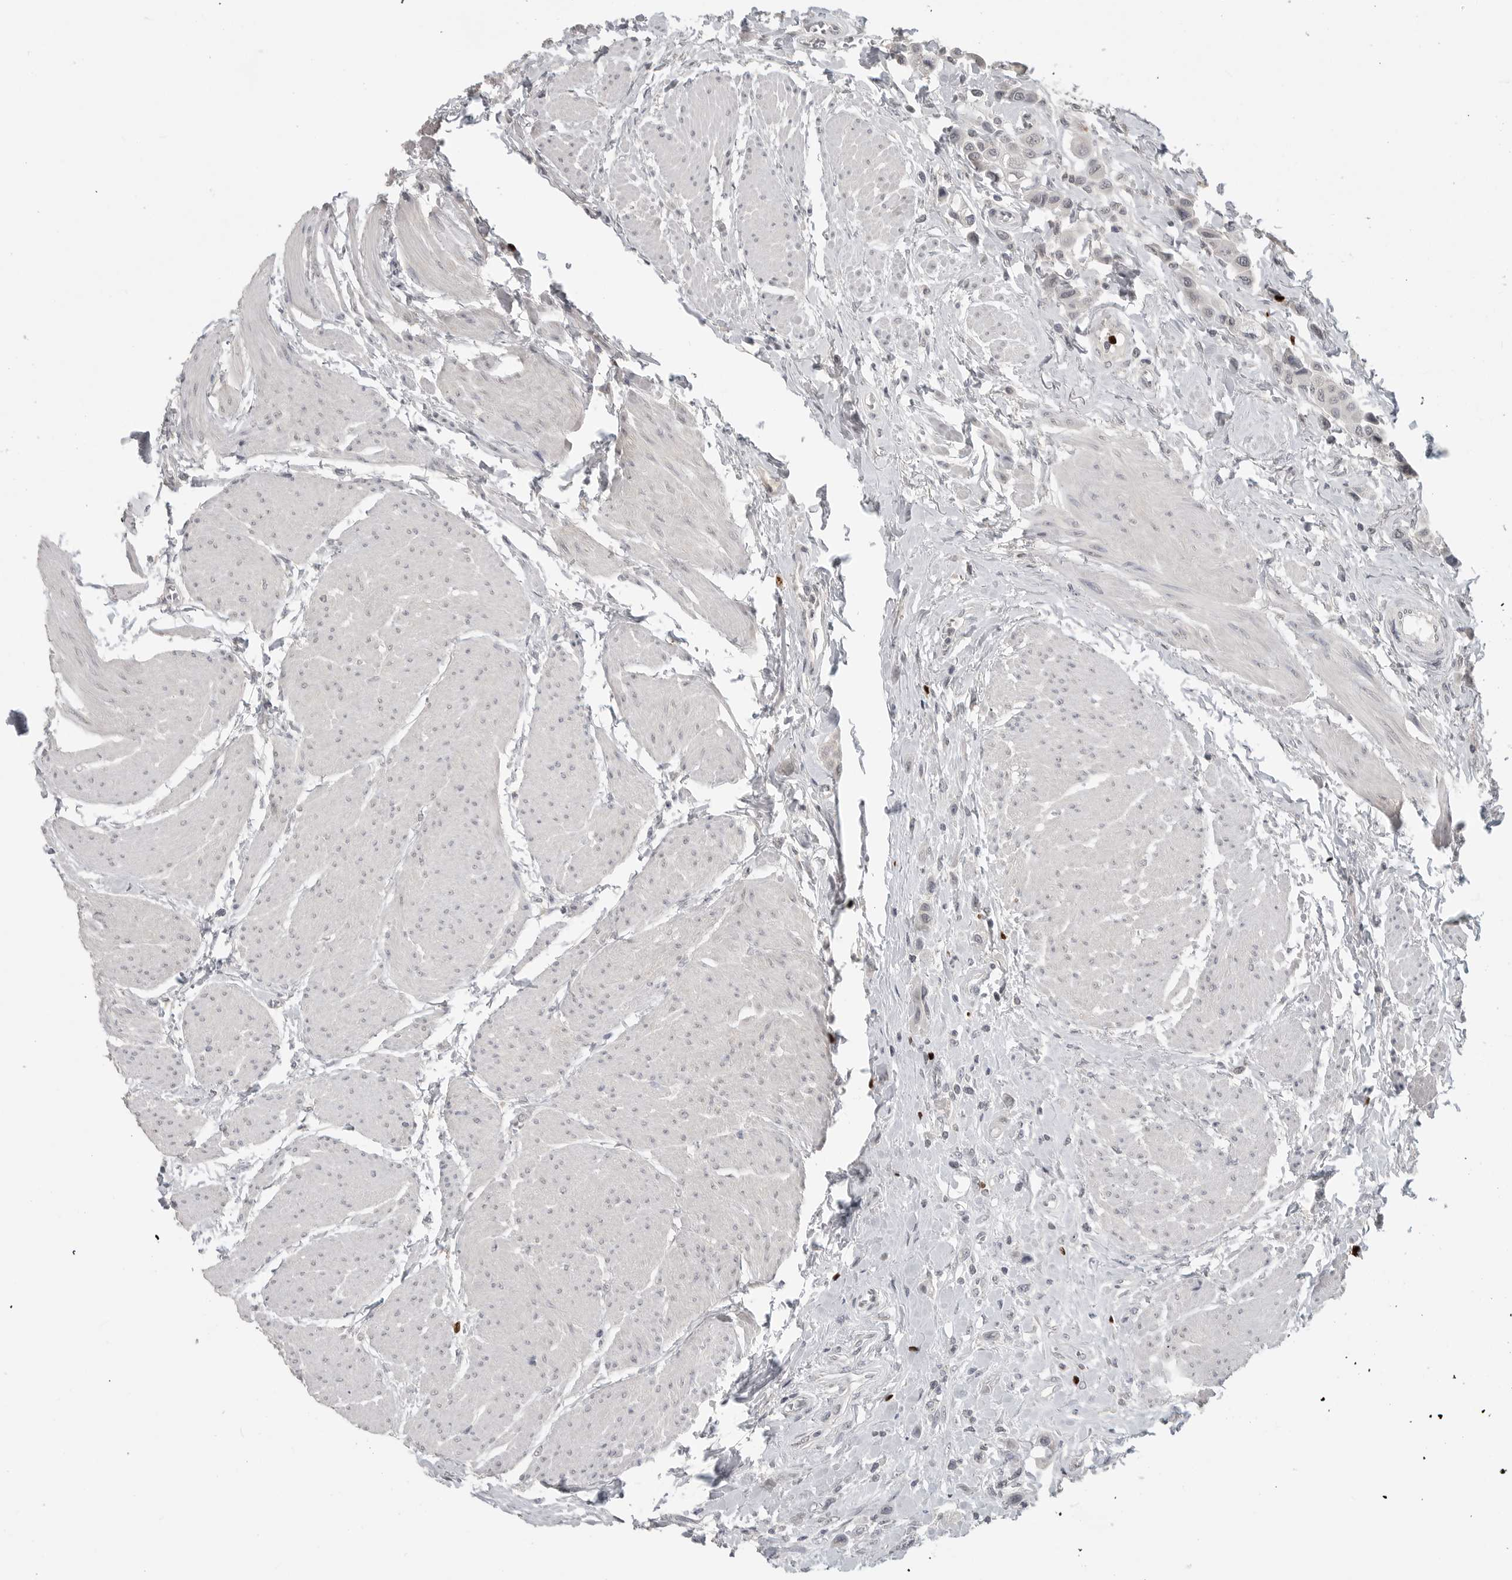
{"staining": {"intensity": "negative", "quantity": "none", "location": "none"}, "tissue": "urothelial cancer", "cell_type": "Tumor cells", "image_type": "cancer", "snomed": [{"axis": "morphology", "description": "Urothelial carcinoma, High grade"}, {"axis": "topography", "description": "Urinary bladder"}], "caption": "Image shows no protein positivity in tumor cells of urothelial cancer tissue.", "gene": "FOXP3", "patient": {"sex": "male", "age": 50}}